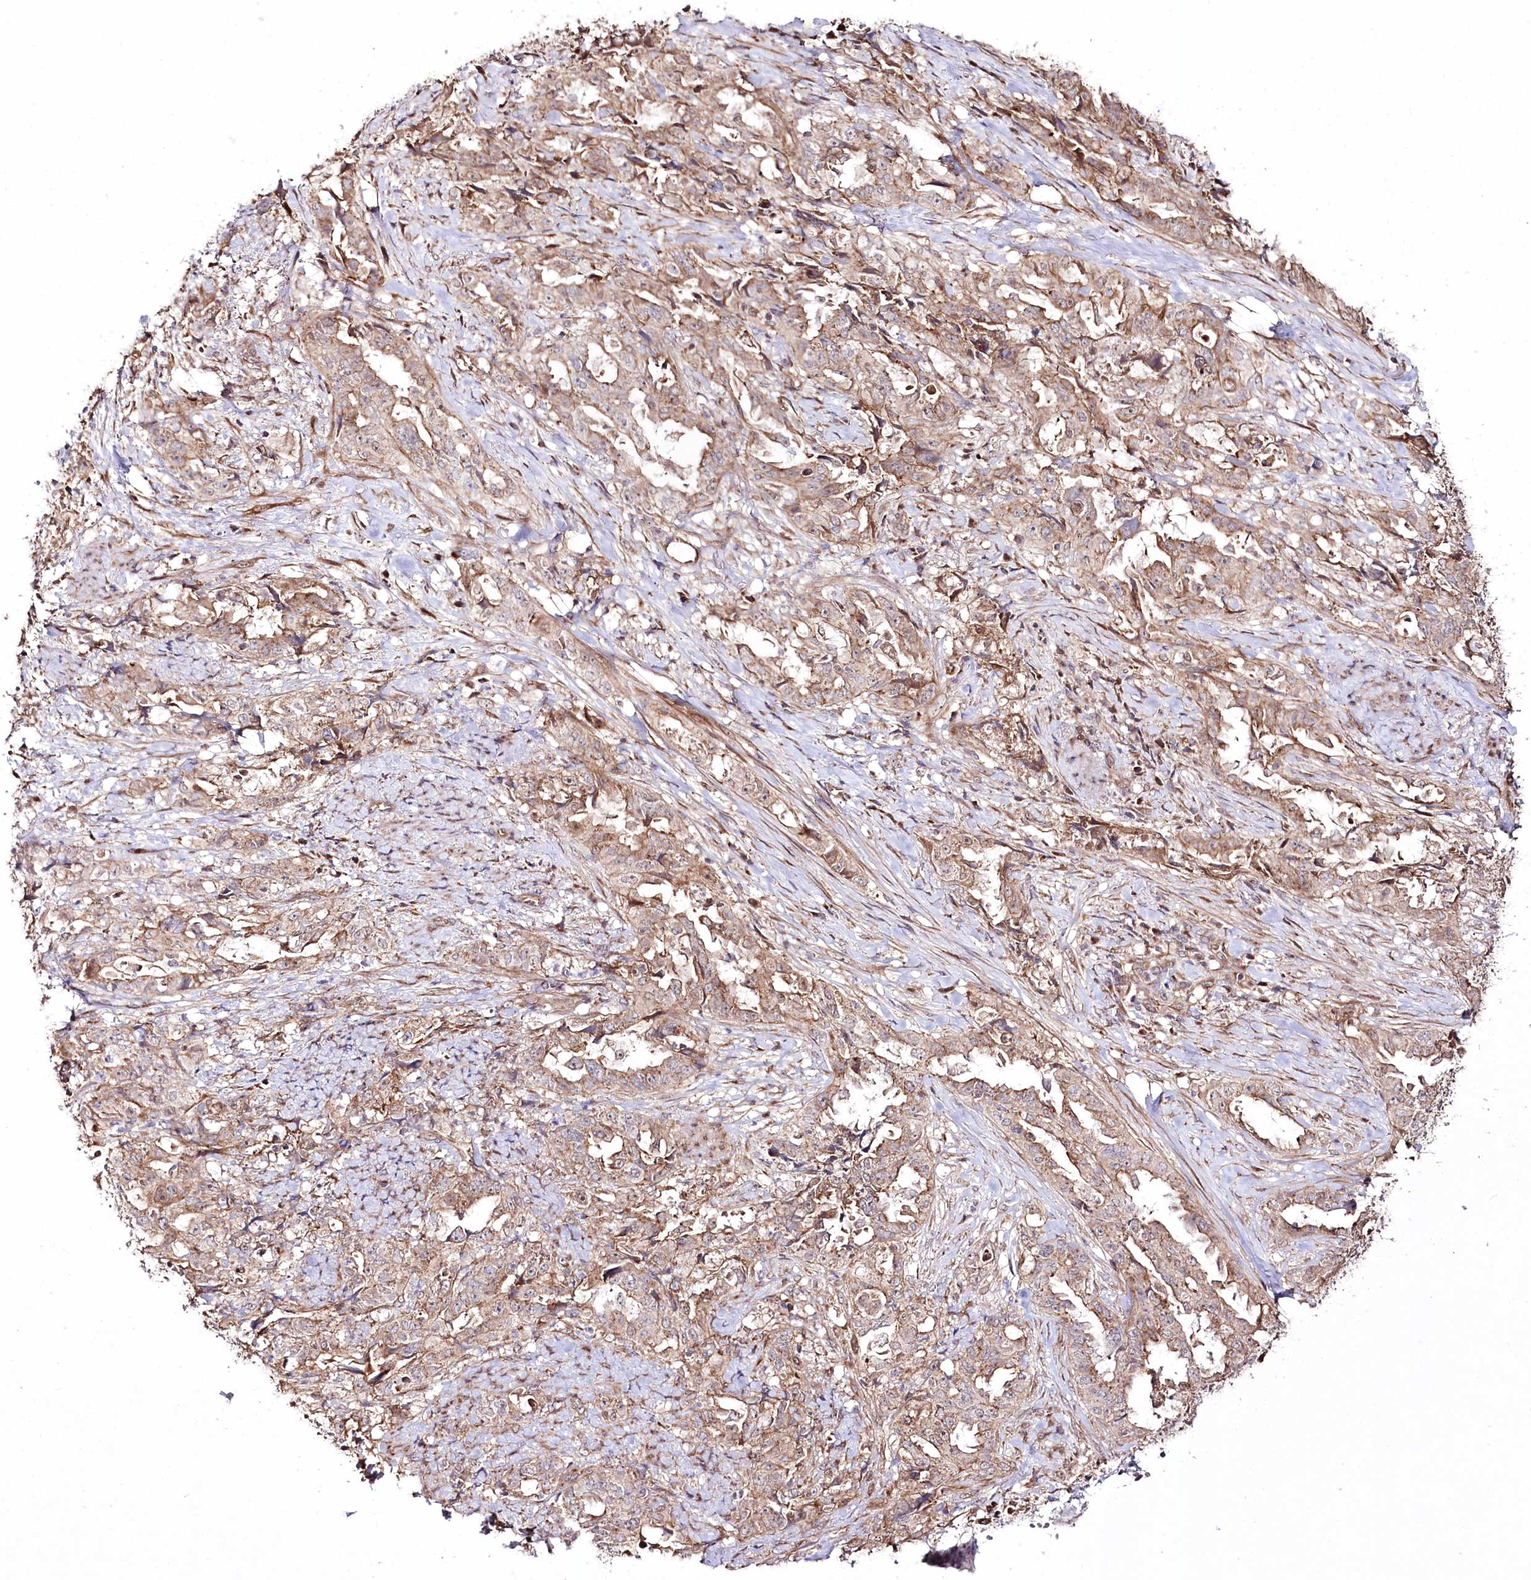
{"staining": {"intensity": "moderate", "quantity": ">75%", "location": "cytoplasmic/membranous"}, "tissue": "endometrial cancer", "cell_type": "Tumor cells", "image_type": "cancer", "snomed": [{"axis": "morphology", "description": "Adenocarcinoma, NOS"}, {"axis": "topography", "description": "Endometrium"}], "caption": "Endometrial cancer stained for a protein (brown) reveals moderate cytoplasmic/membranous positive expression in approximately >75% of tumor cells.", "gene": "REXO2", "patient": {"sex": "female", "age": 65}}